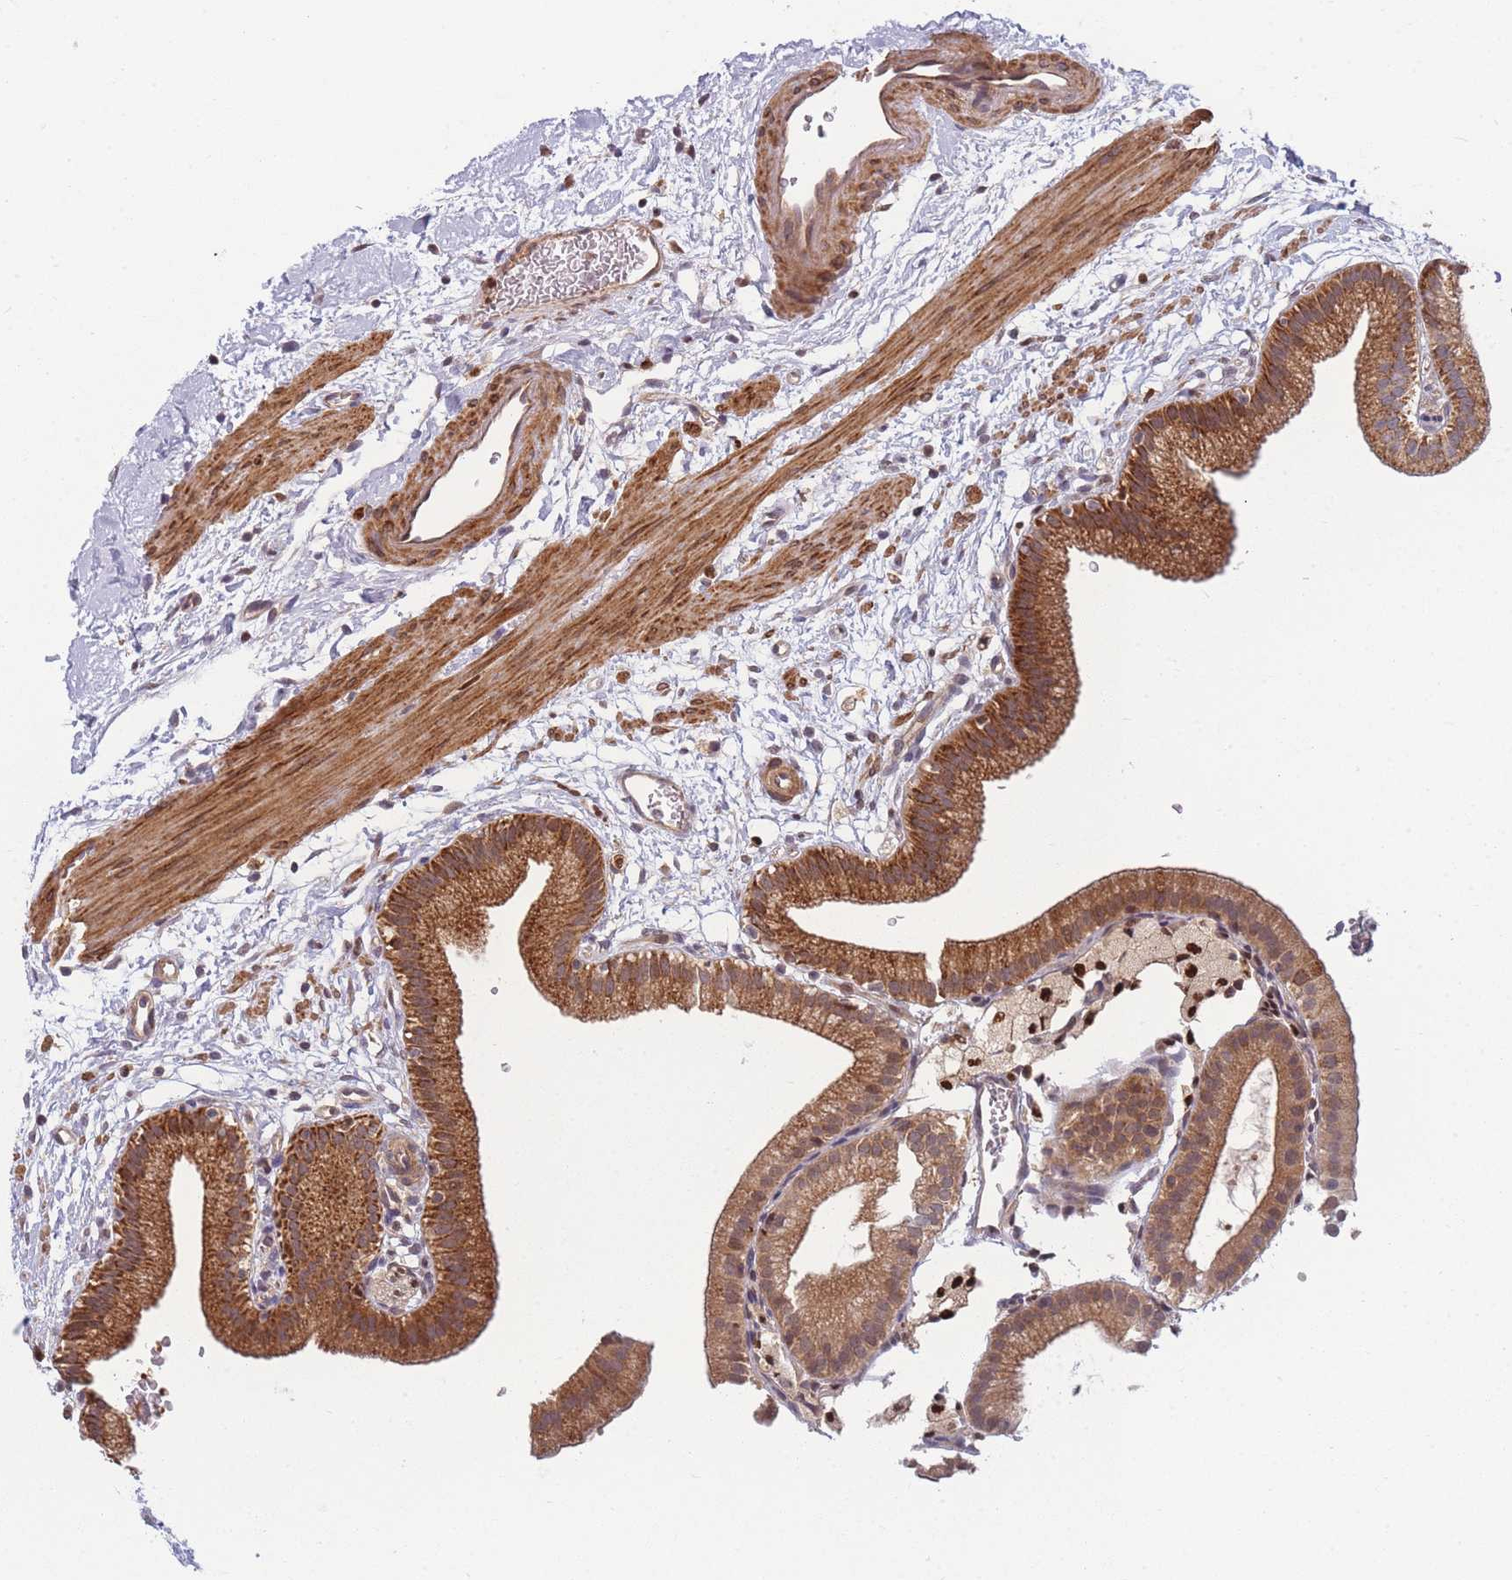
{"staining": {"intensity": "strong", "quantity": ">75%", "location": "cytoplasmic/membranous"}, "tissue": "gallbladder", "cell_type": "Glandular cells", "image_type": "normal", "snomed": [{"axis": "morphology", "description": "Normal tissue, NOS"}, {"axis": "topography", "description": "Gallbladder"}], "caption": "Immunohistochemical staining of normal gallbladder demonstrates strong cytoplasmic/membranous protein expression in about >75% of glandular cells.", "gene": "FAM153A", "patient": {"sex": "male", "age": 55}}